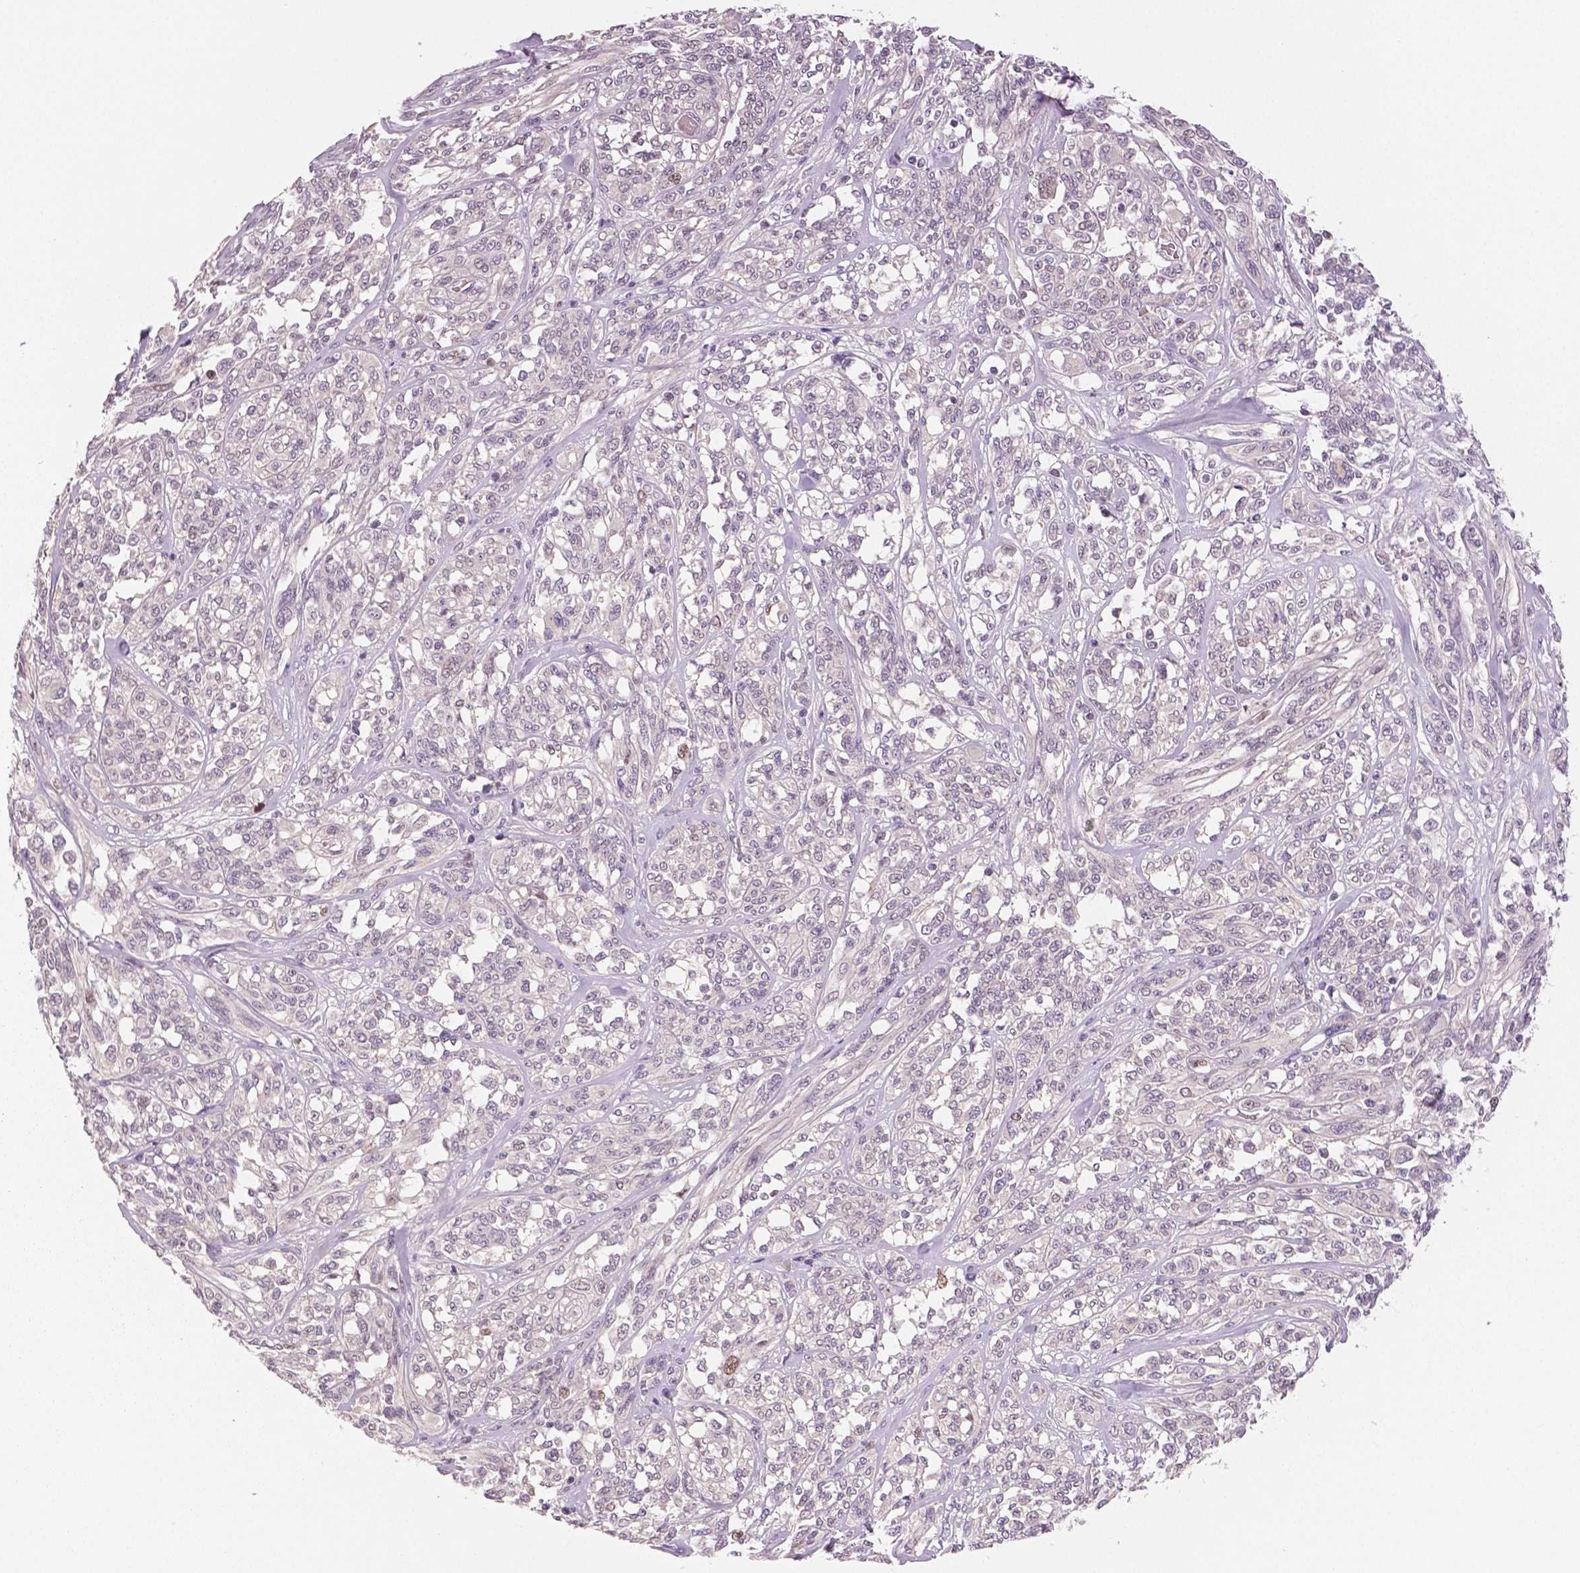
{"staining": {"intensity": "moderate", "quantity": "<25%", "location": "nuclear"}, "tissue": "melanoma", "cell_type": "Tumor cells", "image_type": "cancer", "snomed": [{"axis": "morphology", "description": "Malignant melanoma, NOS"}, {"axis": "topography", "description": "Skin"}], "caption": "This image reveals immunohistochemistry (IHC) staining of melanoma, with low moderate nuclear staining in about <25% of tumor cells.", "gene": "MKI67", "patient": {"sex": "female", "age": 91}}